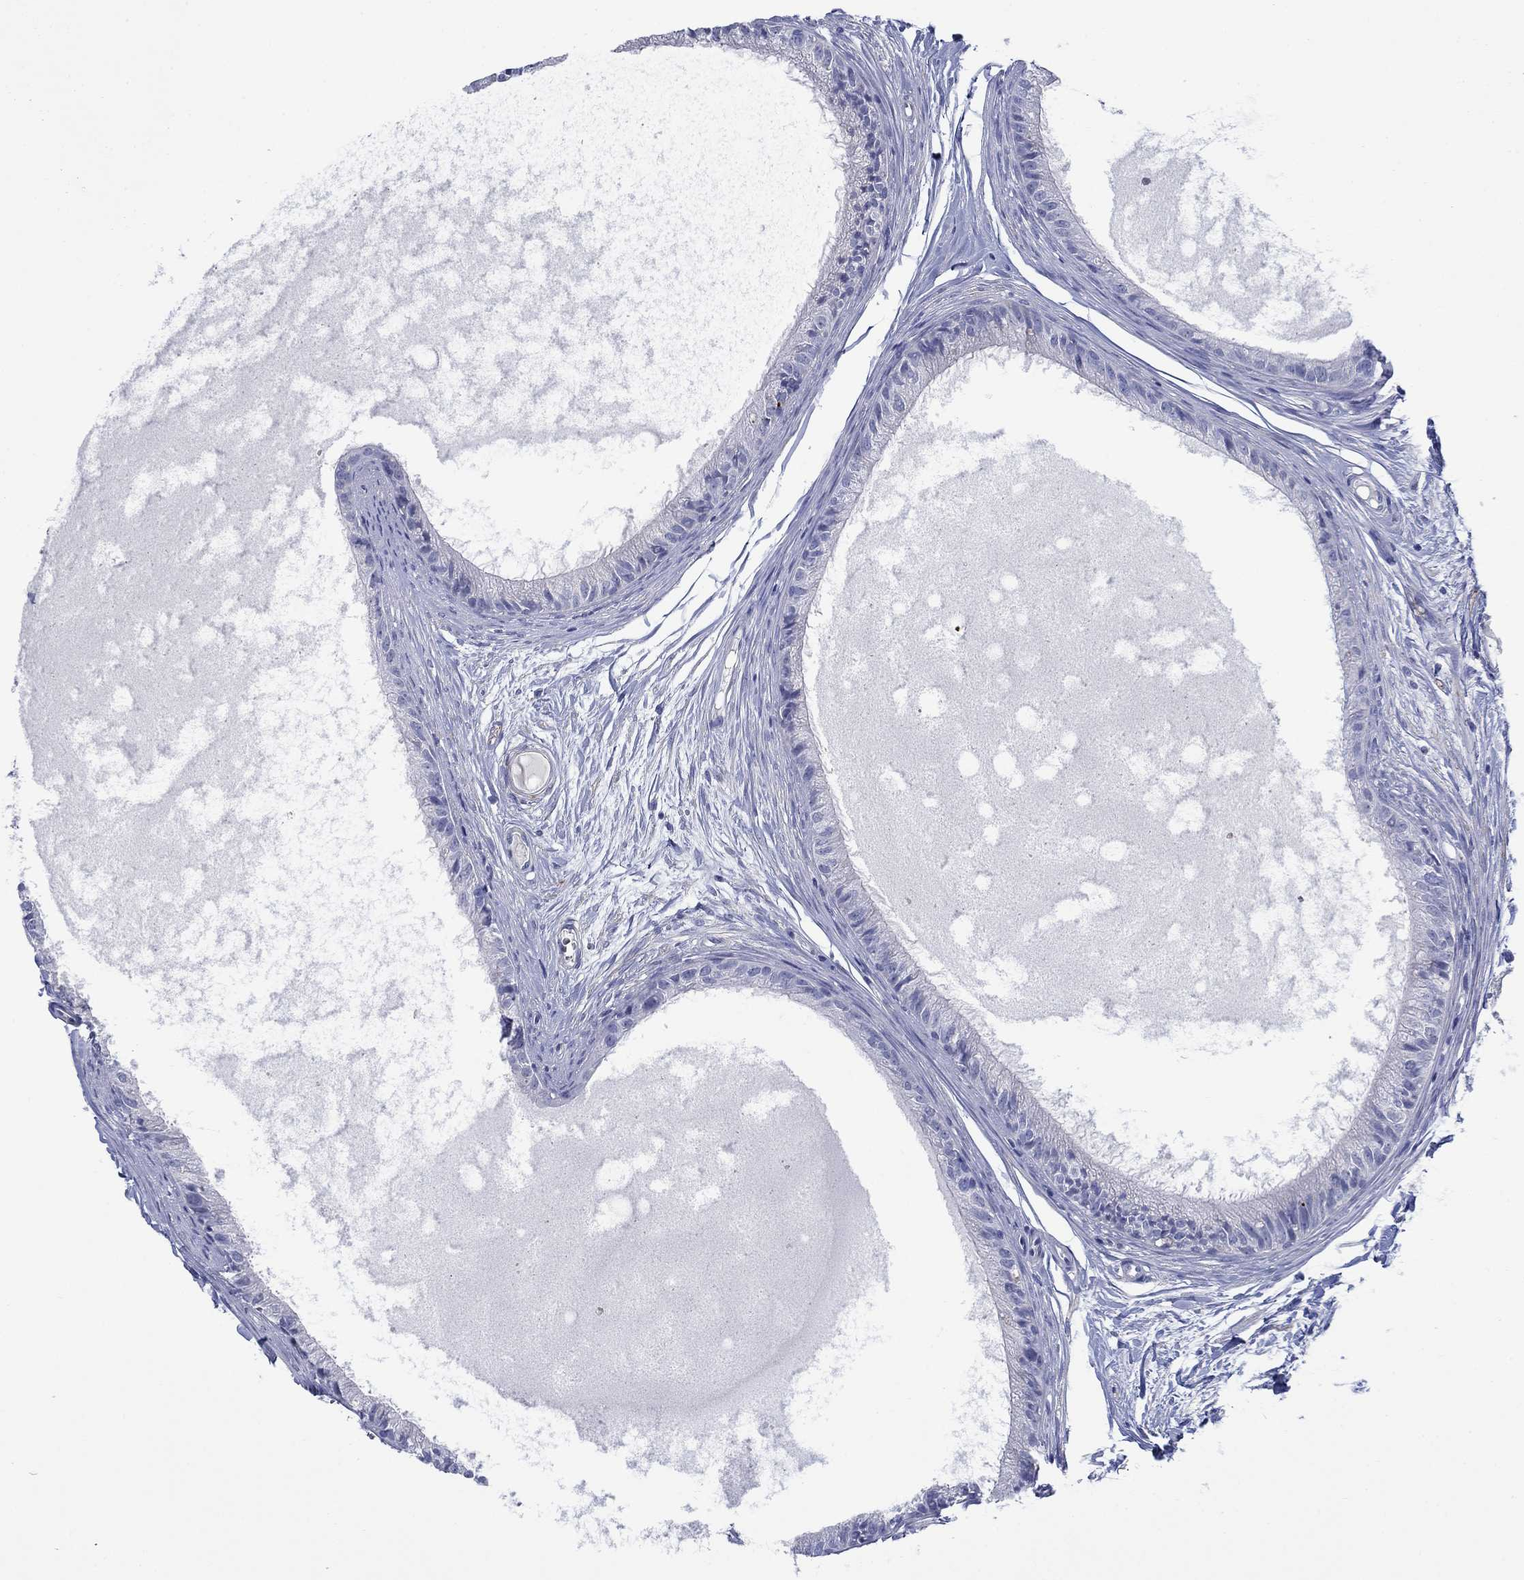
{"staining": {"intensity": "negative", "quantity": "none", "location": "none"}, "tissue": "epididymis", "cell_type": "Glandular cells", "image_type": "normal", "snomed": [{"axis": "morphology", "description": "Normal tissue, NOS"}, {"axis": "topography", "description": "Epididymis"}], "caption": "A micrograph of epididymis stained for a protein displays no brown staining in glandular cells. The staining was performed using DAB (3,3'-diaminobenzidine) to visualize the protein expression in brown, while the nuclei were stained in blue with hematoxylin (Magnification: 20x).", "gene": "PTPRZ1", "patient": {"sex": "male", "age": 51}}